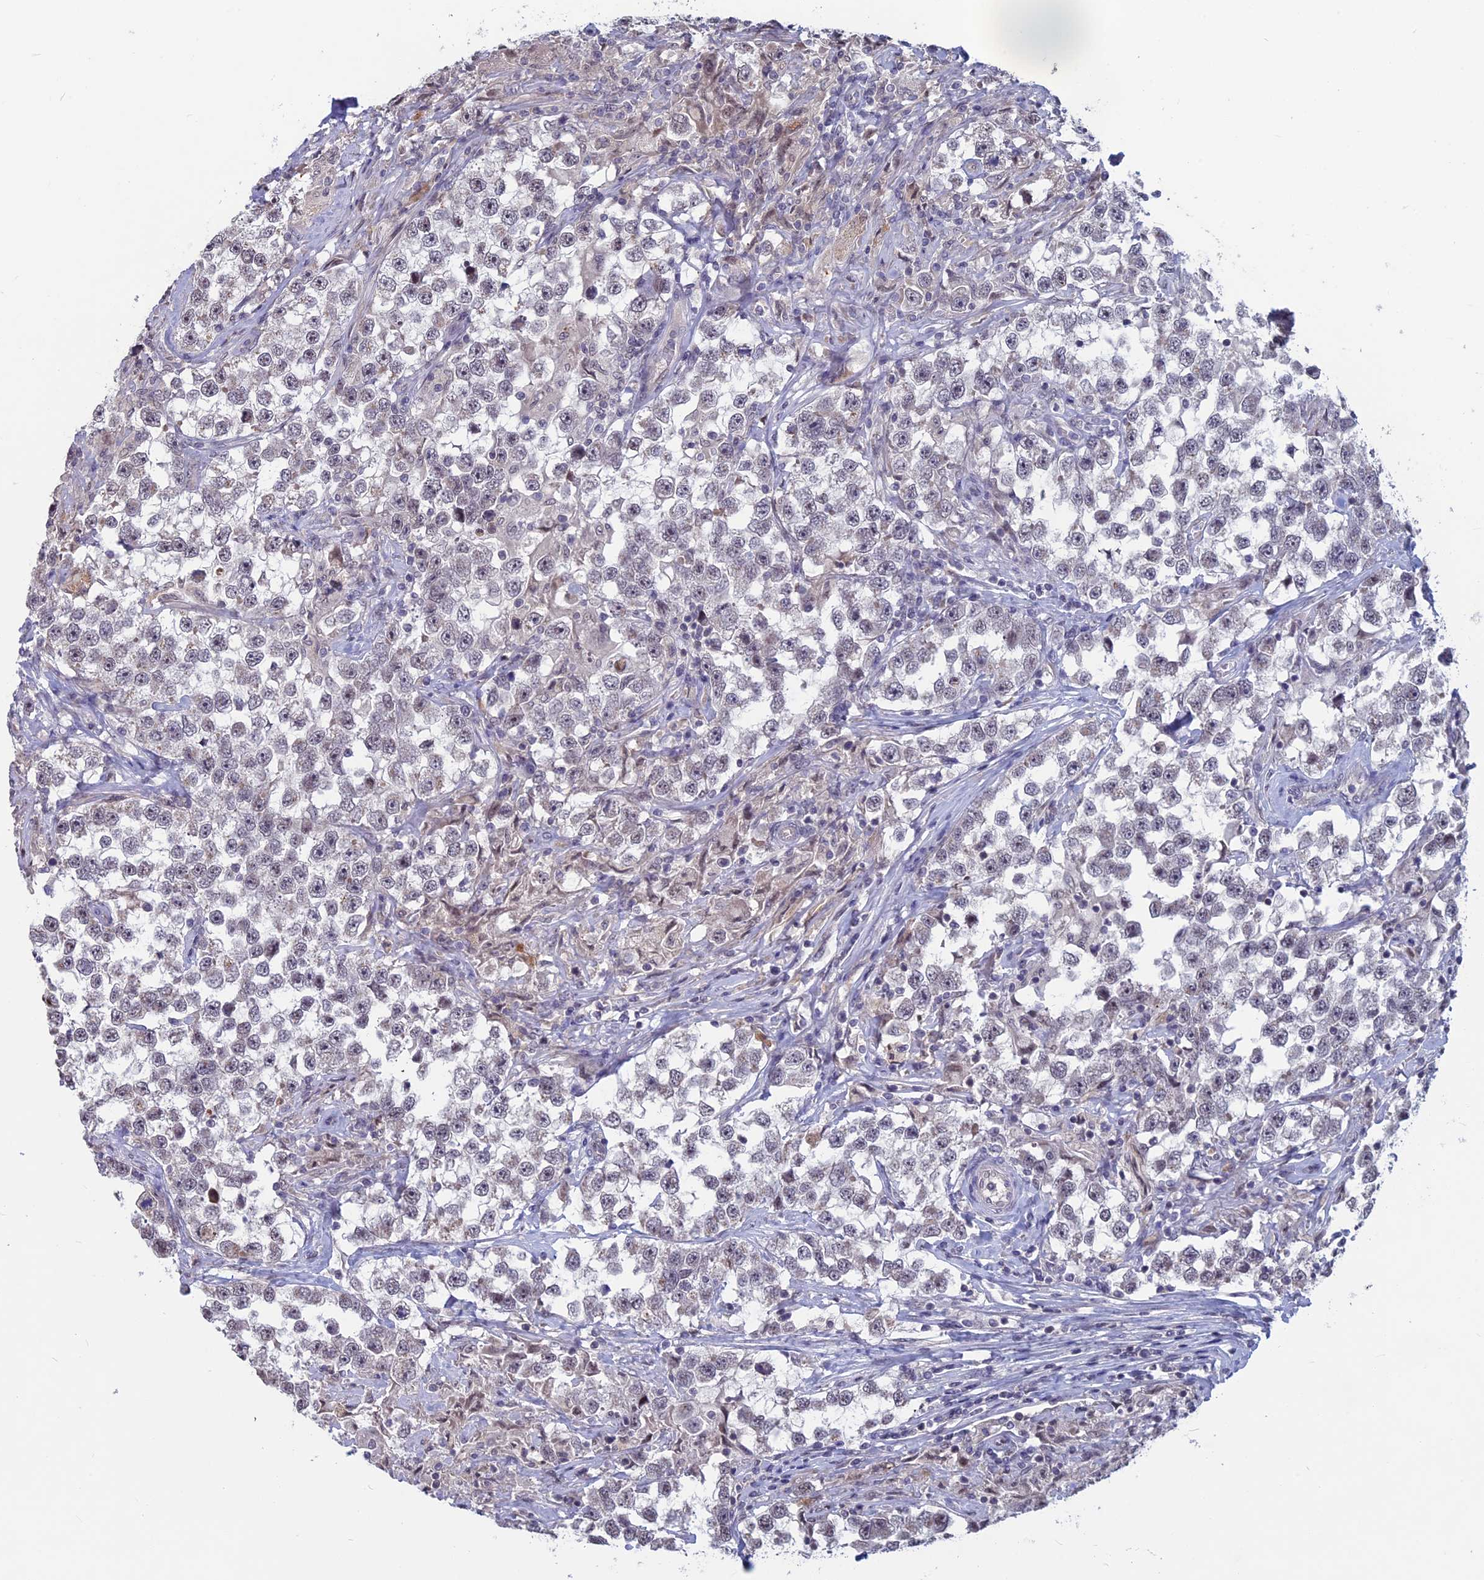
{"staining": {"intensity": "weak", "quantity": "25%-75%", "location": "nuclear"}, "tissue": "testis cancer", "cell_type": "Tumor cells", "image_type": "cancer", "snomed": [{"axis": "morphology", "description": "Seminoma, NOS"}, {"axis": "topography", "description": "Testis"}], "caption": "Testis cancer (seminoma) stained with a brown dye reveals weak nuclear positive staining in about 25%-75% of tumor cells.", "gene": "SPIRE1", "patient": {"sex": "male", "age": 46}}